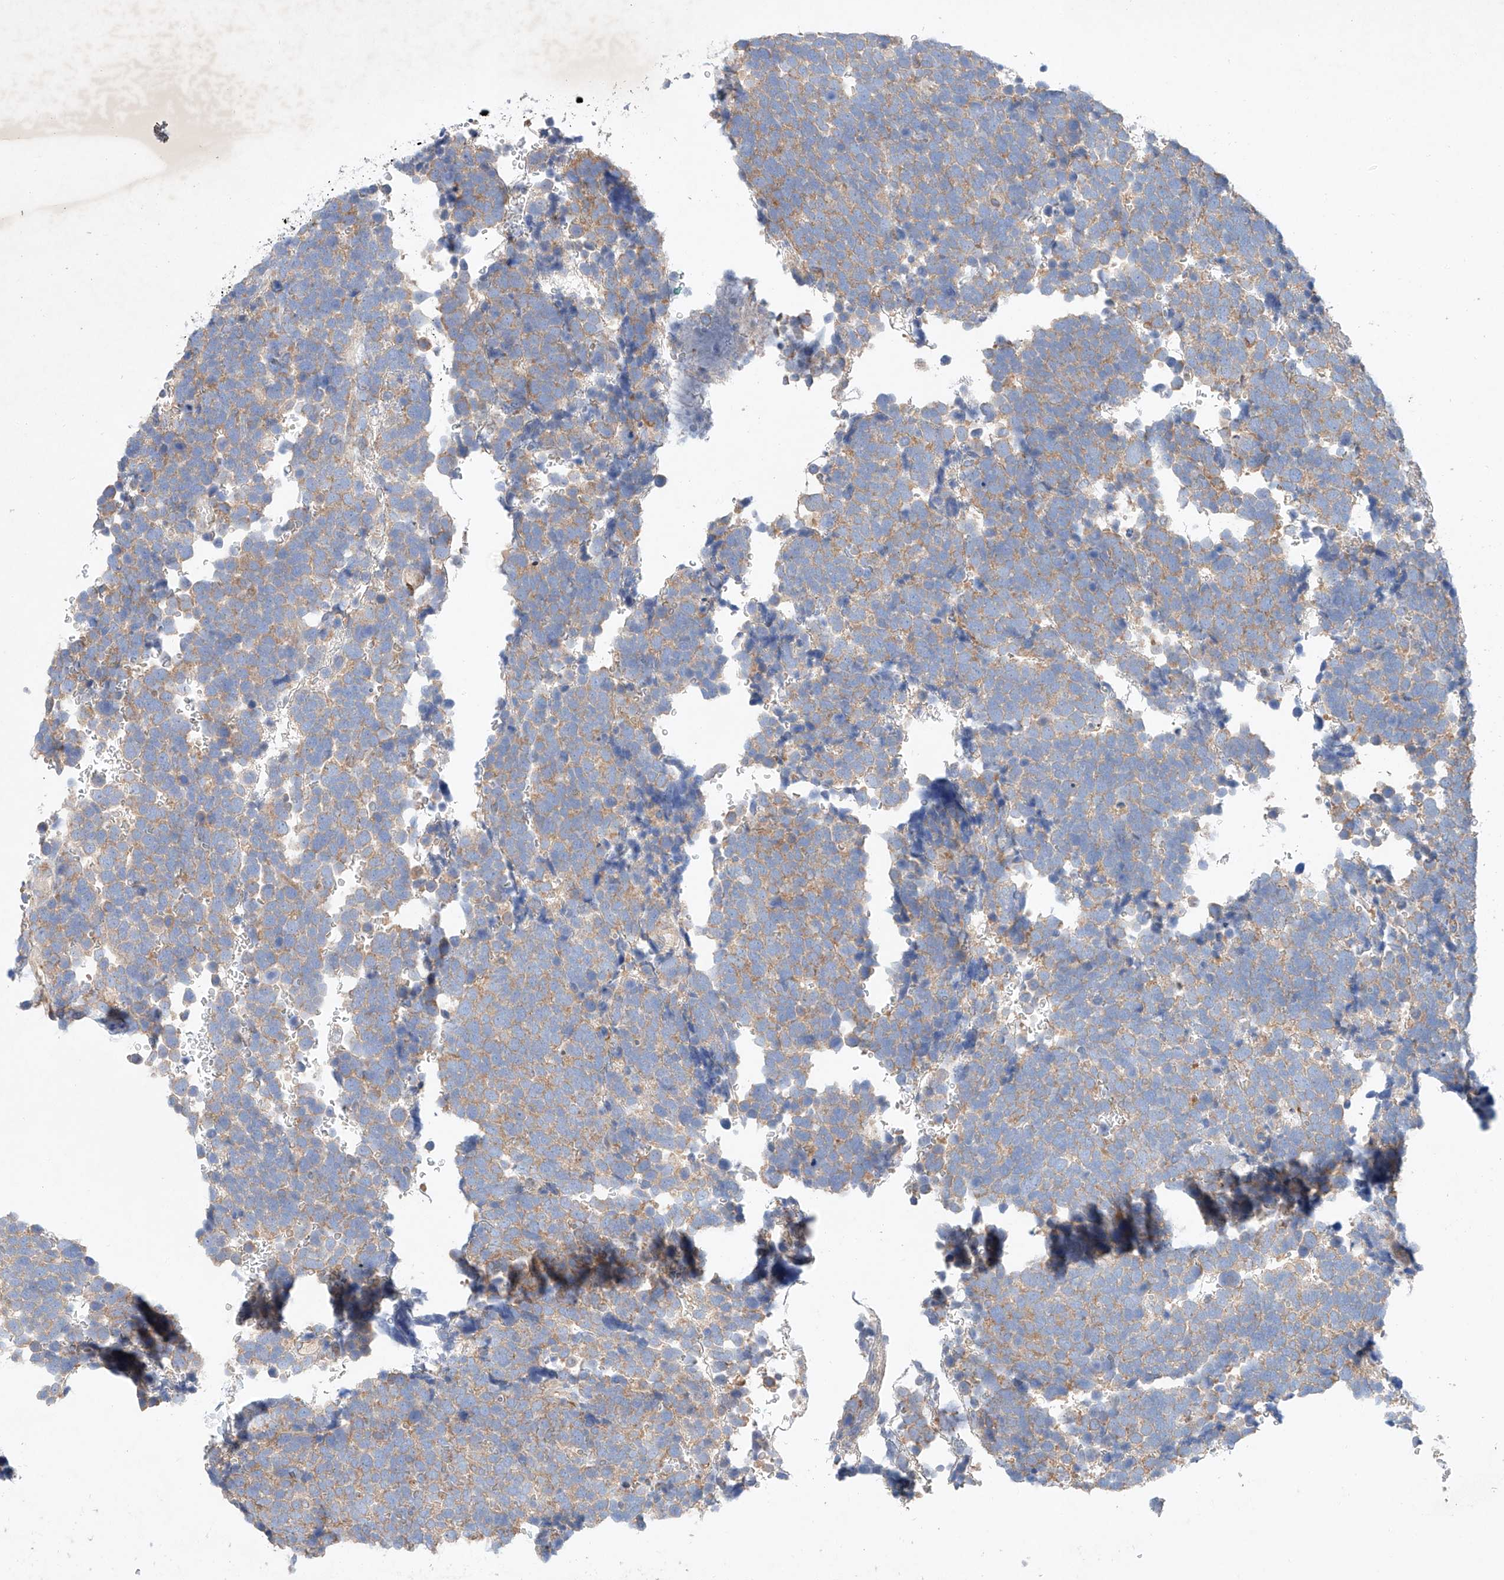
{"staining": {"intensity": "moderate", "quantity": "25%-75%", "location": "cytoplasmic/membranous"}, "tissue": "urothelial cancer", "cell_type": "Tumor cells", "image_type": "cancer", "snomed": [{"axis": "morphology", "description": "Urothelial carcinoma, High grade"}, {"axis": "topography", "description": "Urinary bladder"}], "caption": "An immunohistochemistry (IHC) image of neoplastic tissue is shown. Protein staining in brown shows moderate cytoplasmic/membranous positivity in urothelial cancer within tumor cells. (DAB (3,3'-diaminobenzidine) IHC, brown staining for protein, blue staining for nuclei).", "gene": "FASTK", "patient": {"sex": "female", "age": 82}}